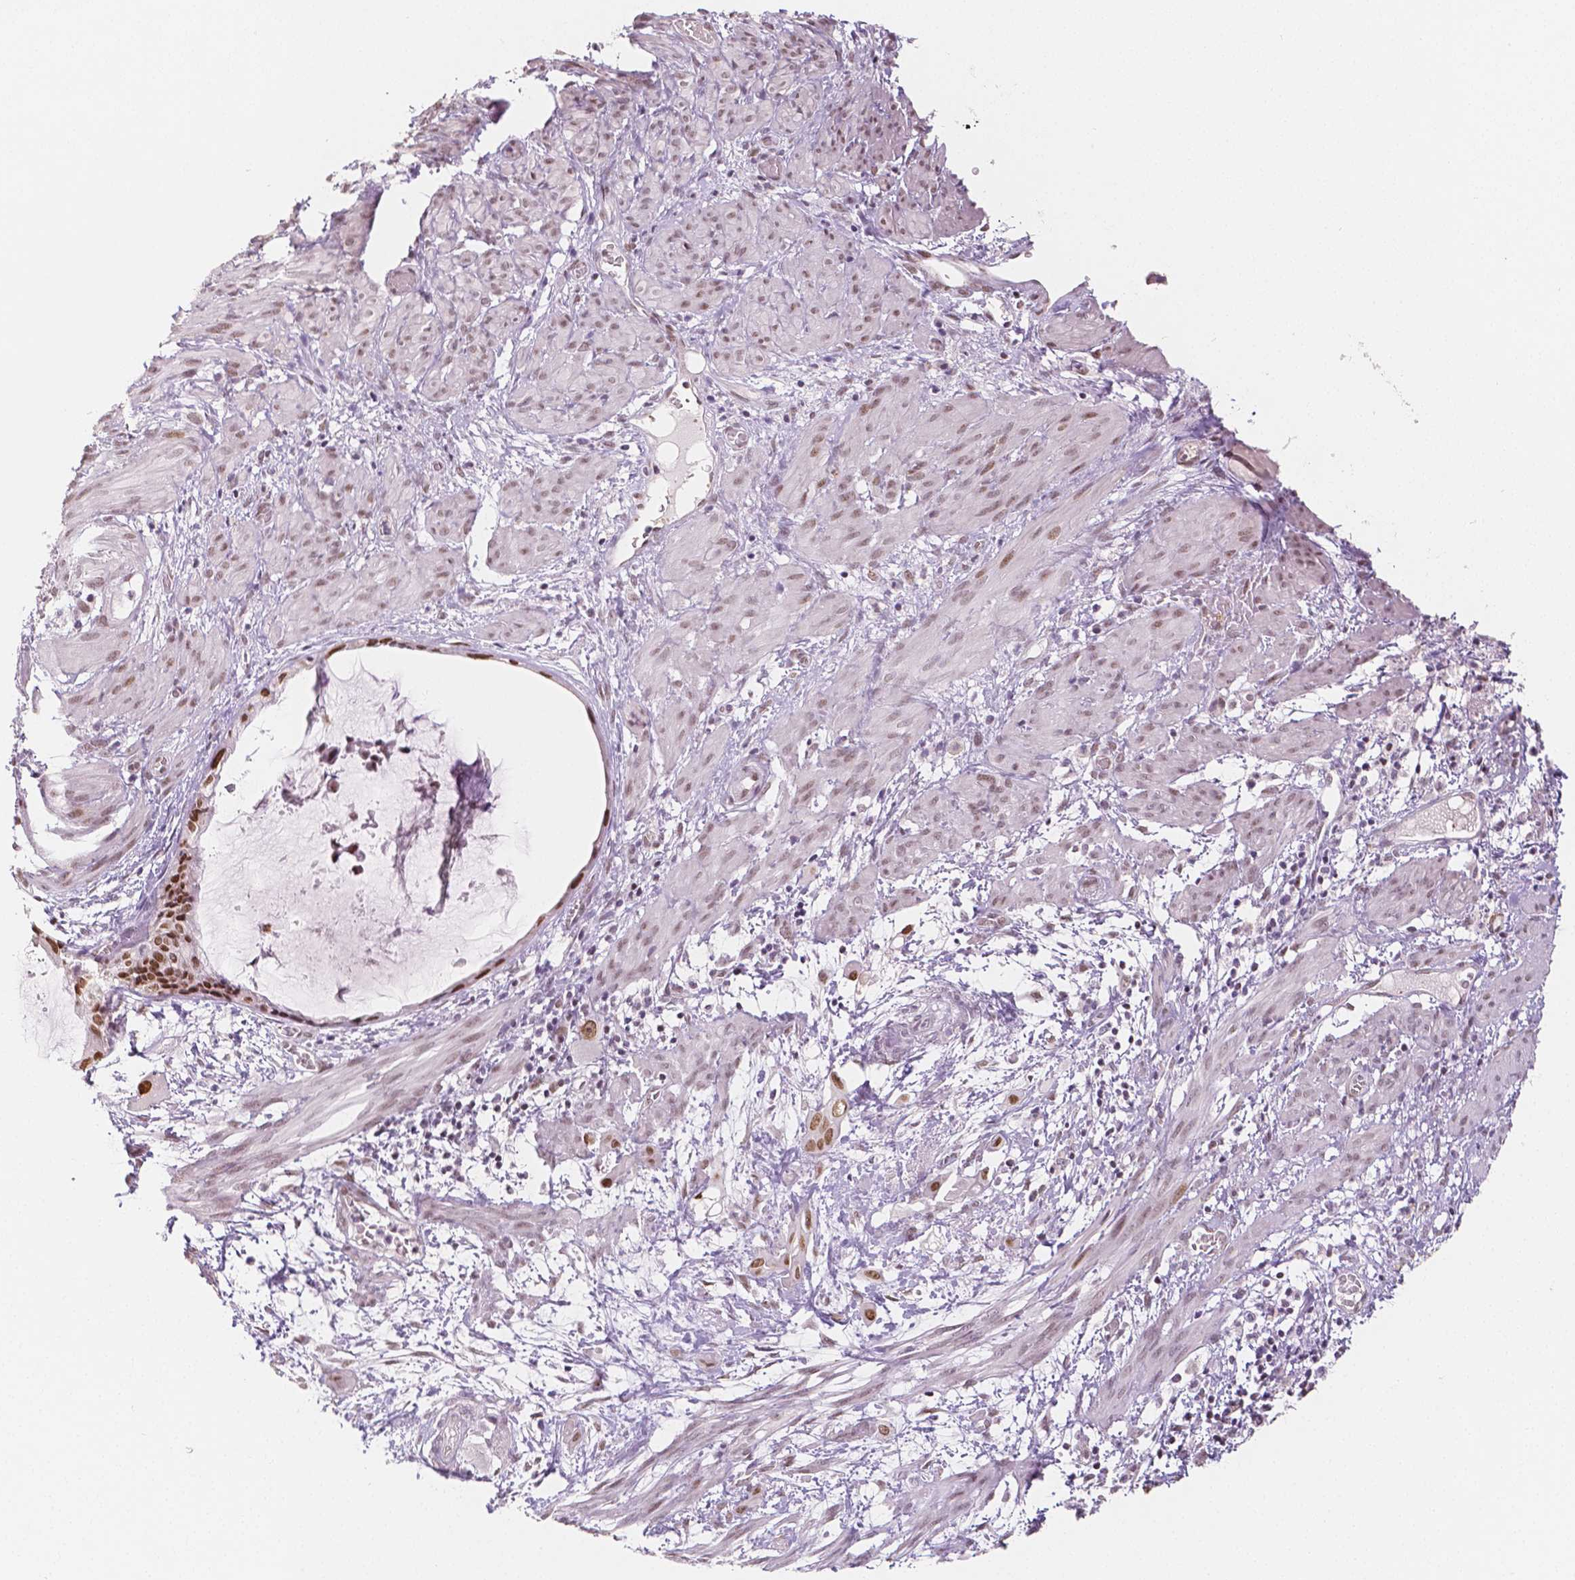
{"staining": {"intensity": "moderate", "quantity": ">75%", "location": "nuclear"}, "tissue": "endometrial cancer", "cell_type": "Tumor cells", "image_type": "cancer", "snomed": [{"axis": "morphology", "description": "Adenocarcinoma, NOS"}, {"axis": "topography", "description": "Endometrium"}], "caption": "This image reveals immunohistochemistry staining of human adenocarcinoma (endometrial), with medium moderate nuclear positivity in approximately >75% of tumor cells.", "gene": "KDM5B", "patient": {"sex": "female", "age": 86}}